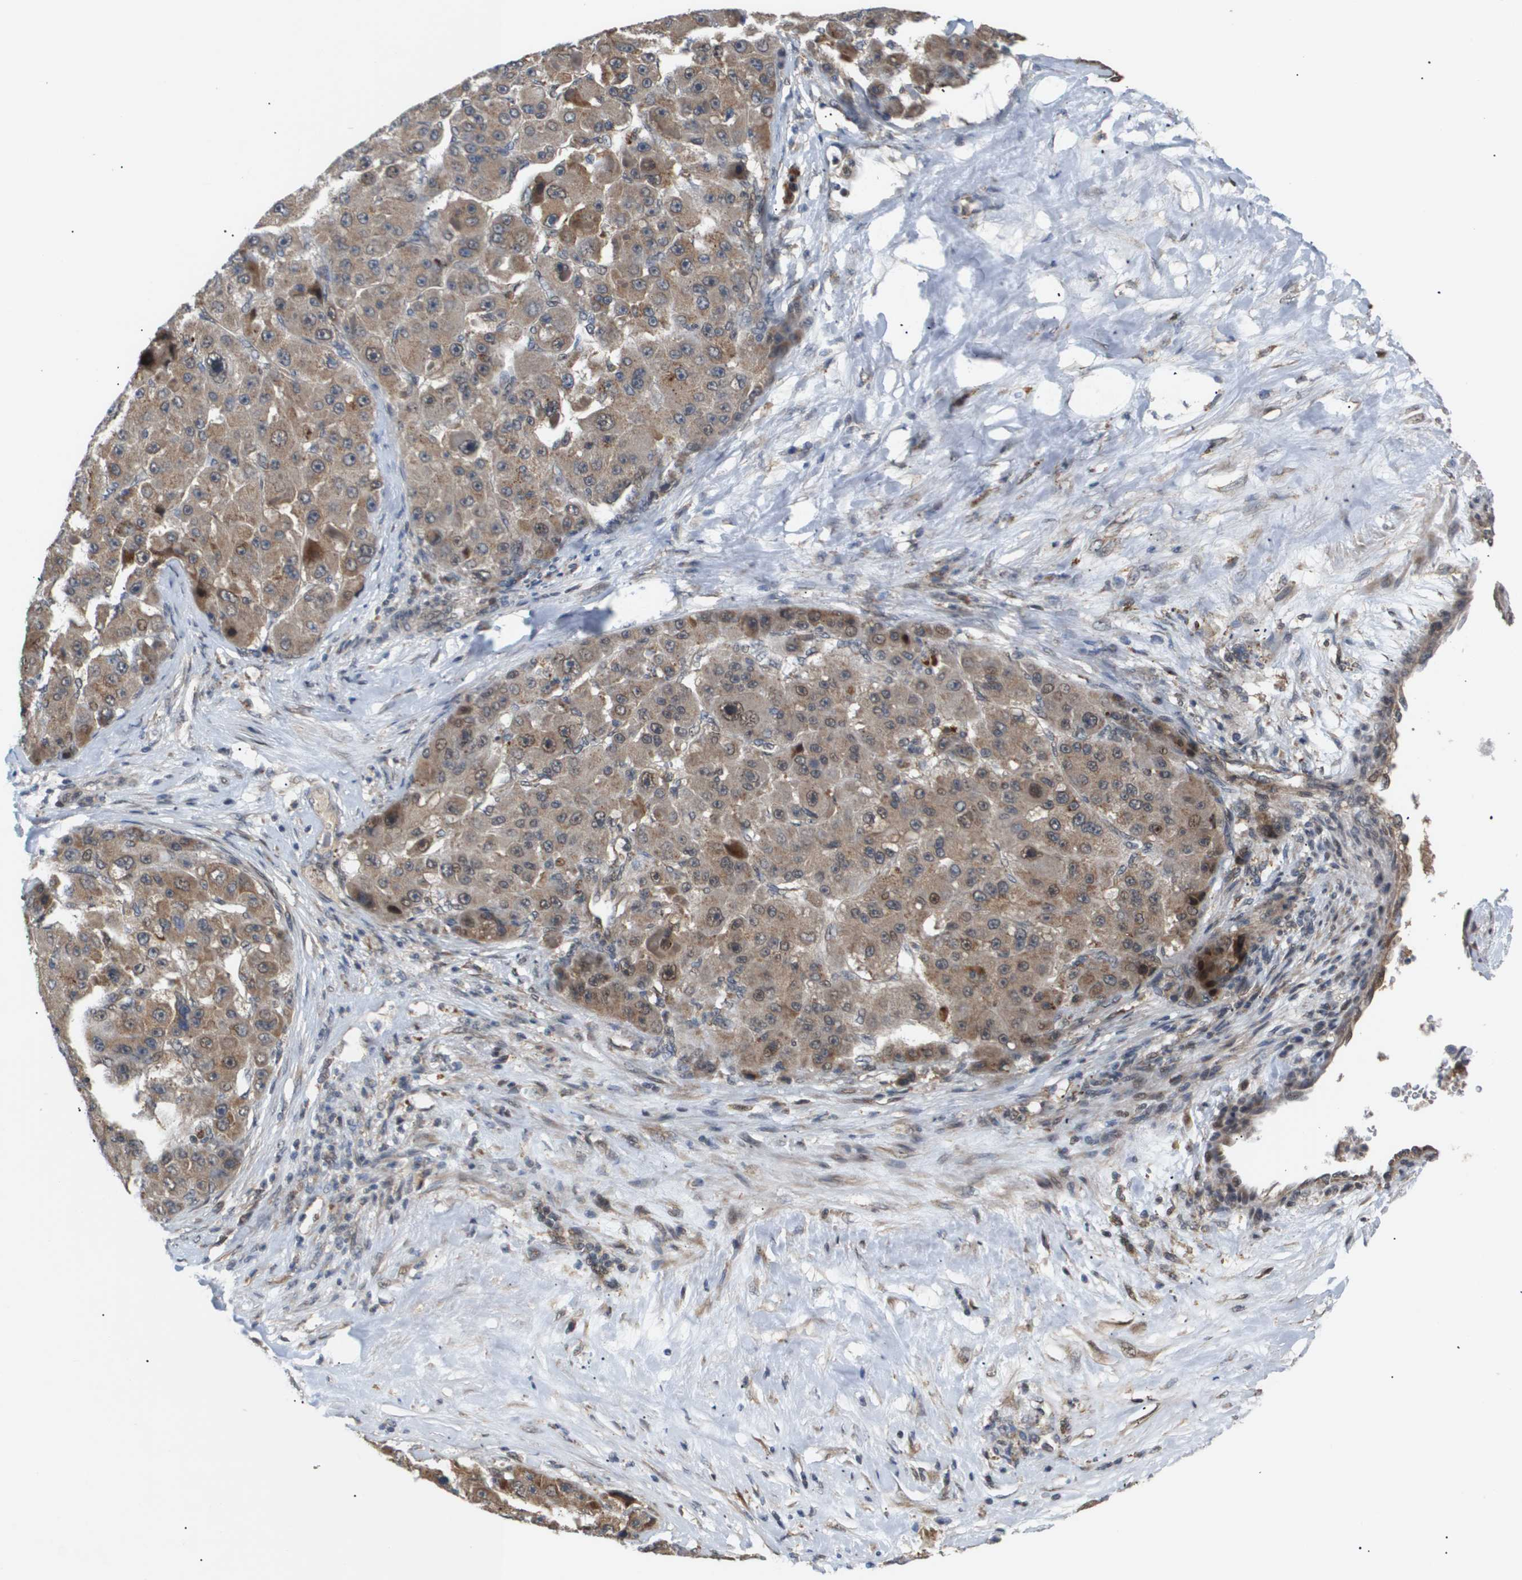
{"staining": {"intensity": "moderate", "quantity": ">75%", "location": "cytoplasmic/membranous"}, "tissue": "liver cancer", "cell_type": "Tumor cells", "image_type": "cancer", "snomed": [{"axis": "morphology", "description": "Carcinoma, Hepatocellular, NOS"}, {"axis": "topography", "description": "Liver"}], "caption": "Liver hepatocellular carcinoma tissue demonstrates moderate cytoplasmic/membranous positivity in approximately >75% of tumor cells", "gene": "PDGFB", "patient": {"sex": "male", "age": 76}}